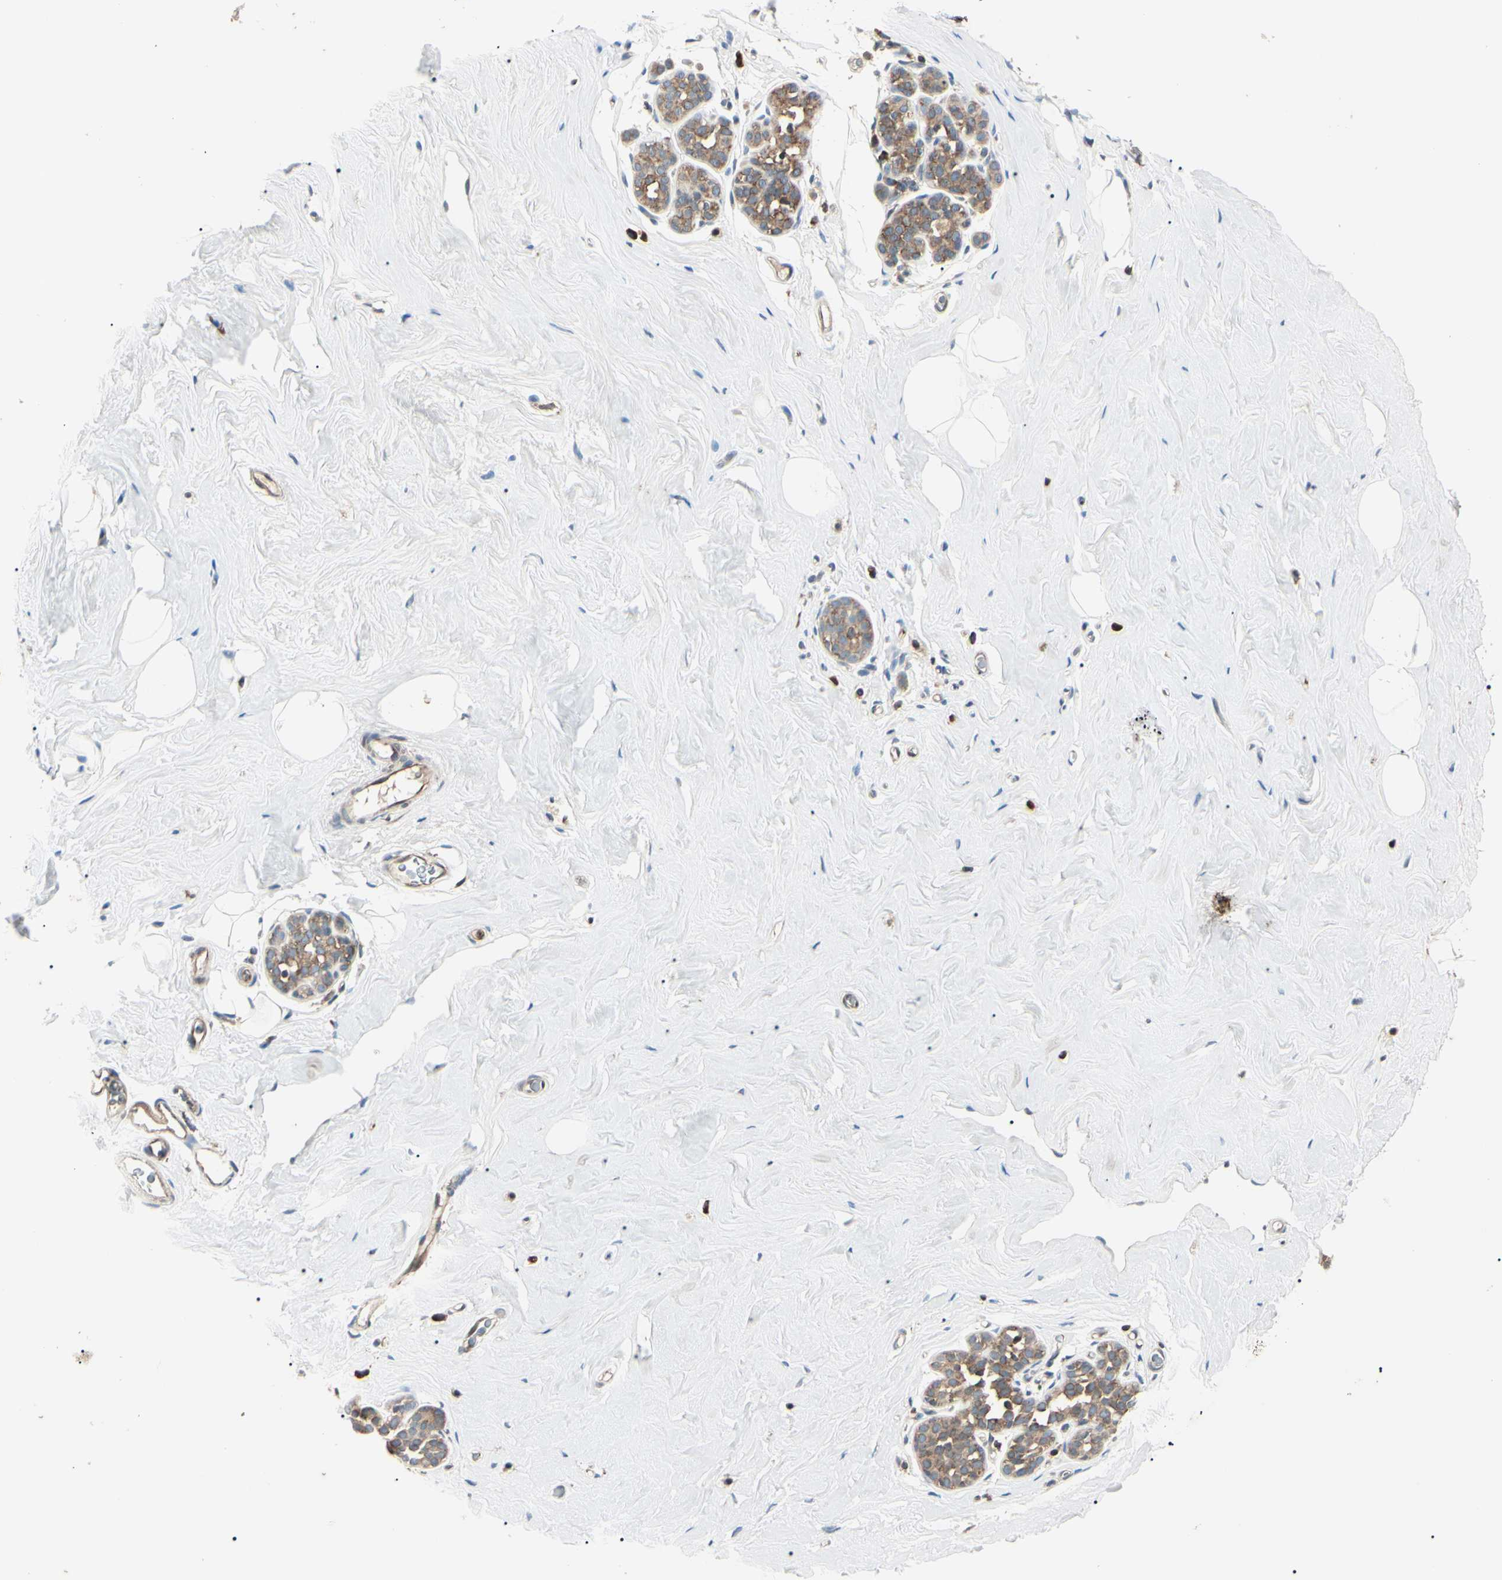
{"staining": {"intensity": "negative", "quantity": "none", "location": "none"}, "tissue": "breast", "cell_type": "Adipocytes", "image_type": "normal", "snomed": [{"axis": "morphology", "description": "Normal tissue, NOS"}, {"axis": "topography", "description": "Breast"}], "caption": "A micrograph of breast stained for a protein exhibits no brown staining in adipocytes. (IHC, brightfield microscopy, high magnification).", "gene": "MAPRE1", "patient": {"sex": "female", "age": 75}}